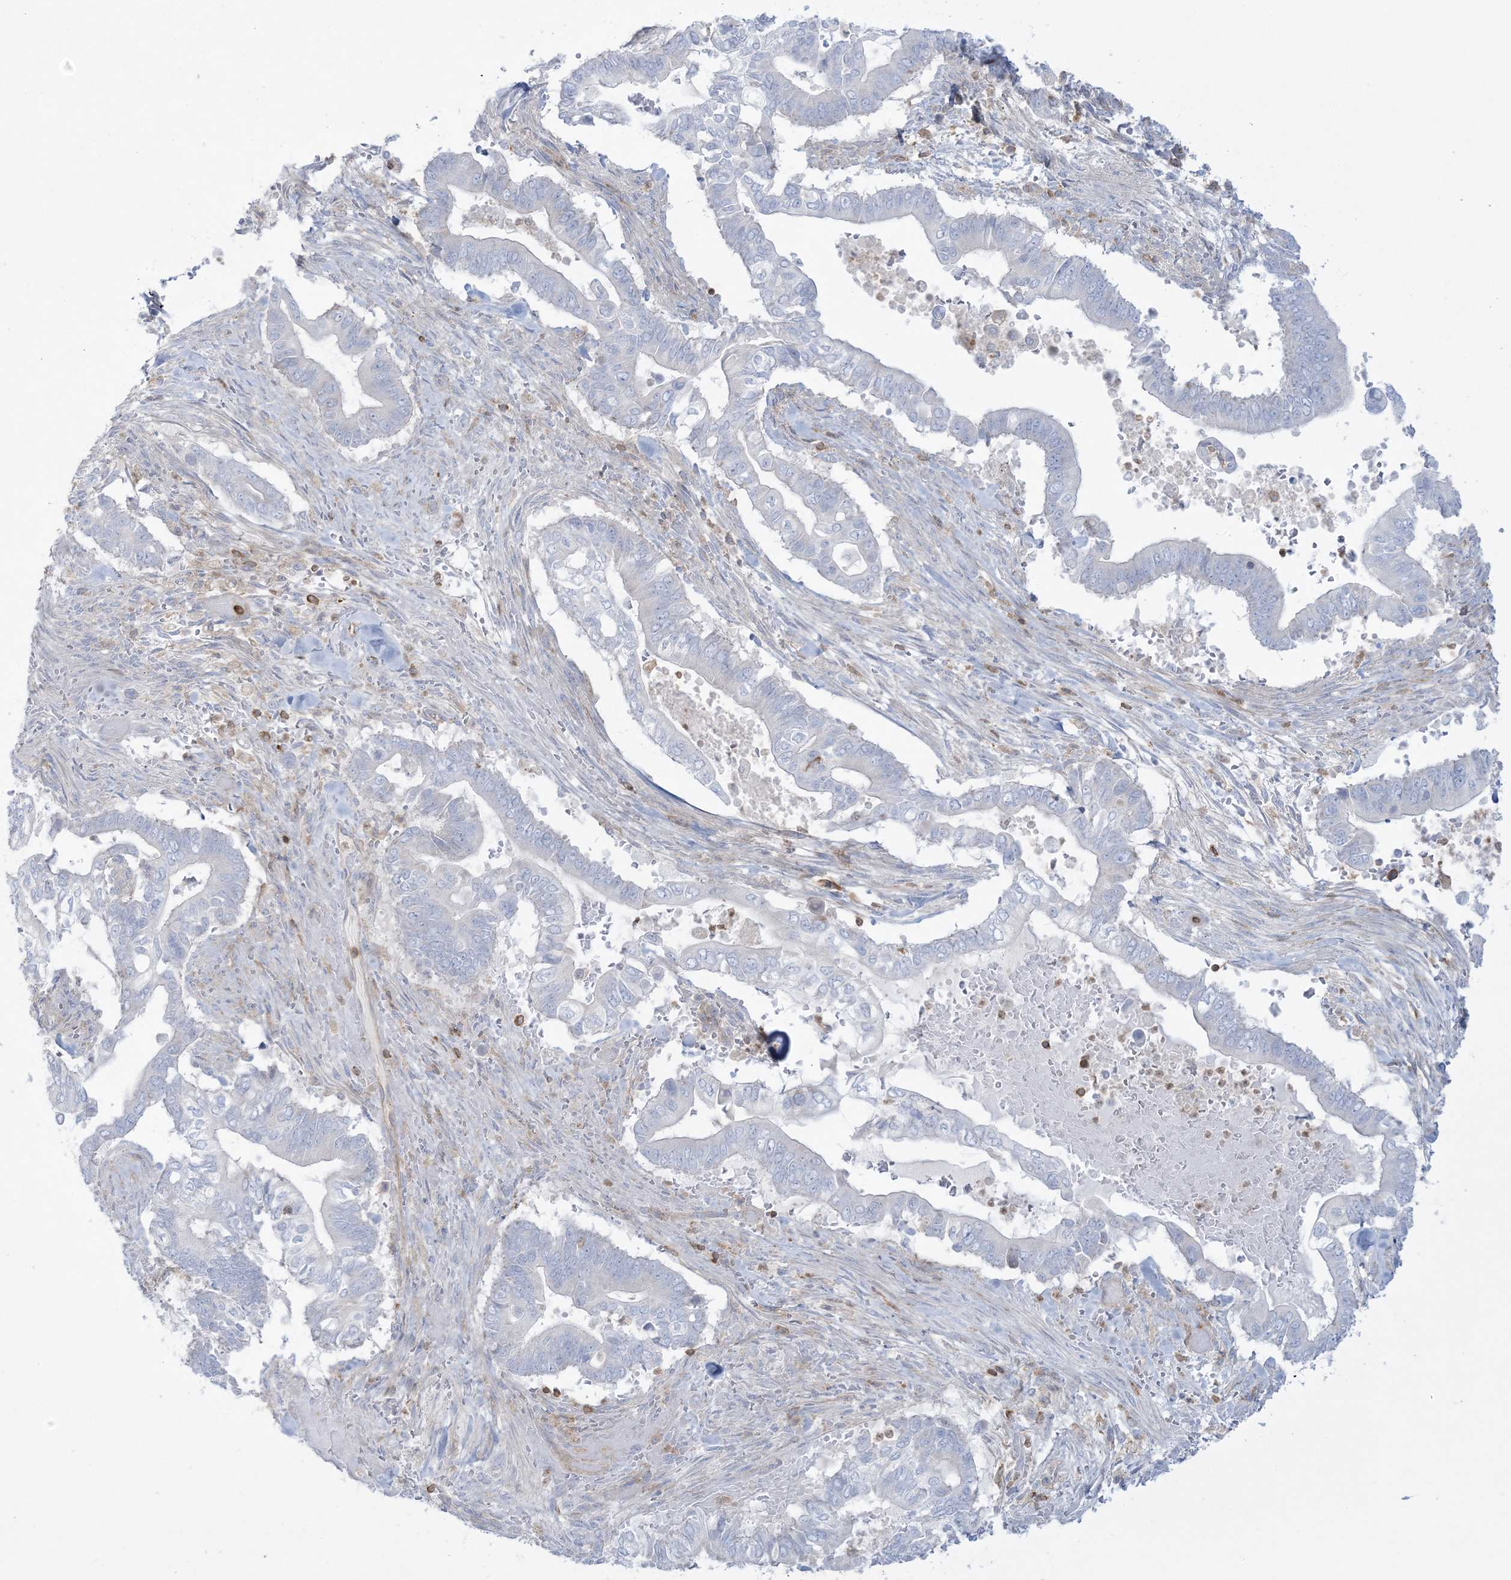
{"staining": {"intensity": "negative", "quantity": "none", "location": "none"}, "tissue": "pancreatic cancer", "cell_type": "Tumor cells", "image_type": "cancer", "snomed": [{"axis": "morphology", "description": "Adenocarcinoma, NOS"}, {"axis": "topography", "description": "Pancreas"}], "caption": "Pancreatic adenocarcinoma was stained to show a protein in brown. There is no significant staining in tumor cells.", "gene": "ARHGAP30", "patient": {"sex": "male", "age": 68}}